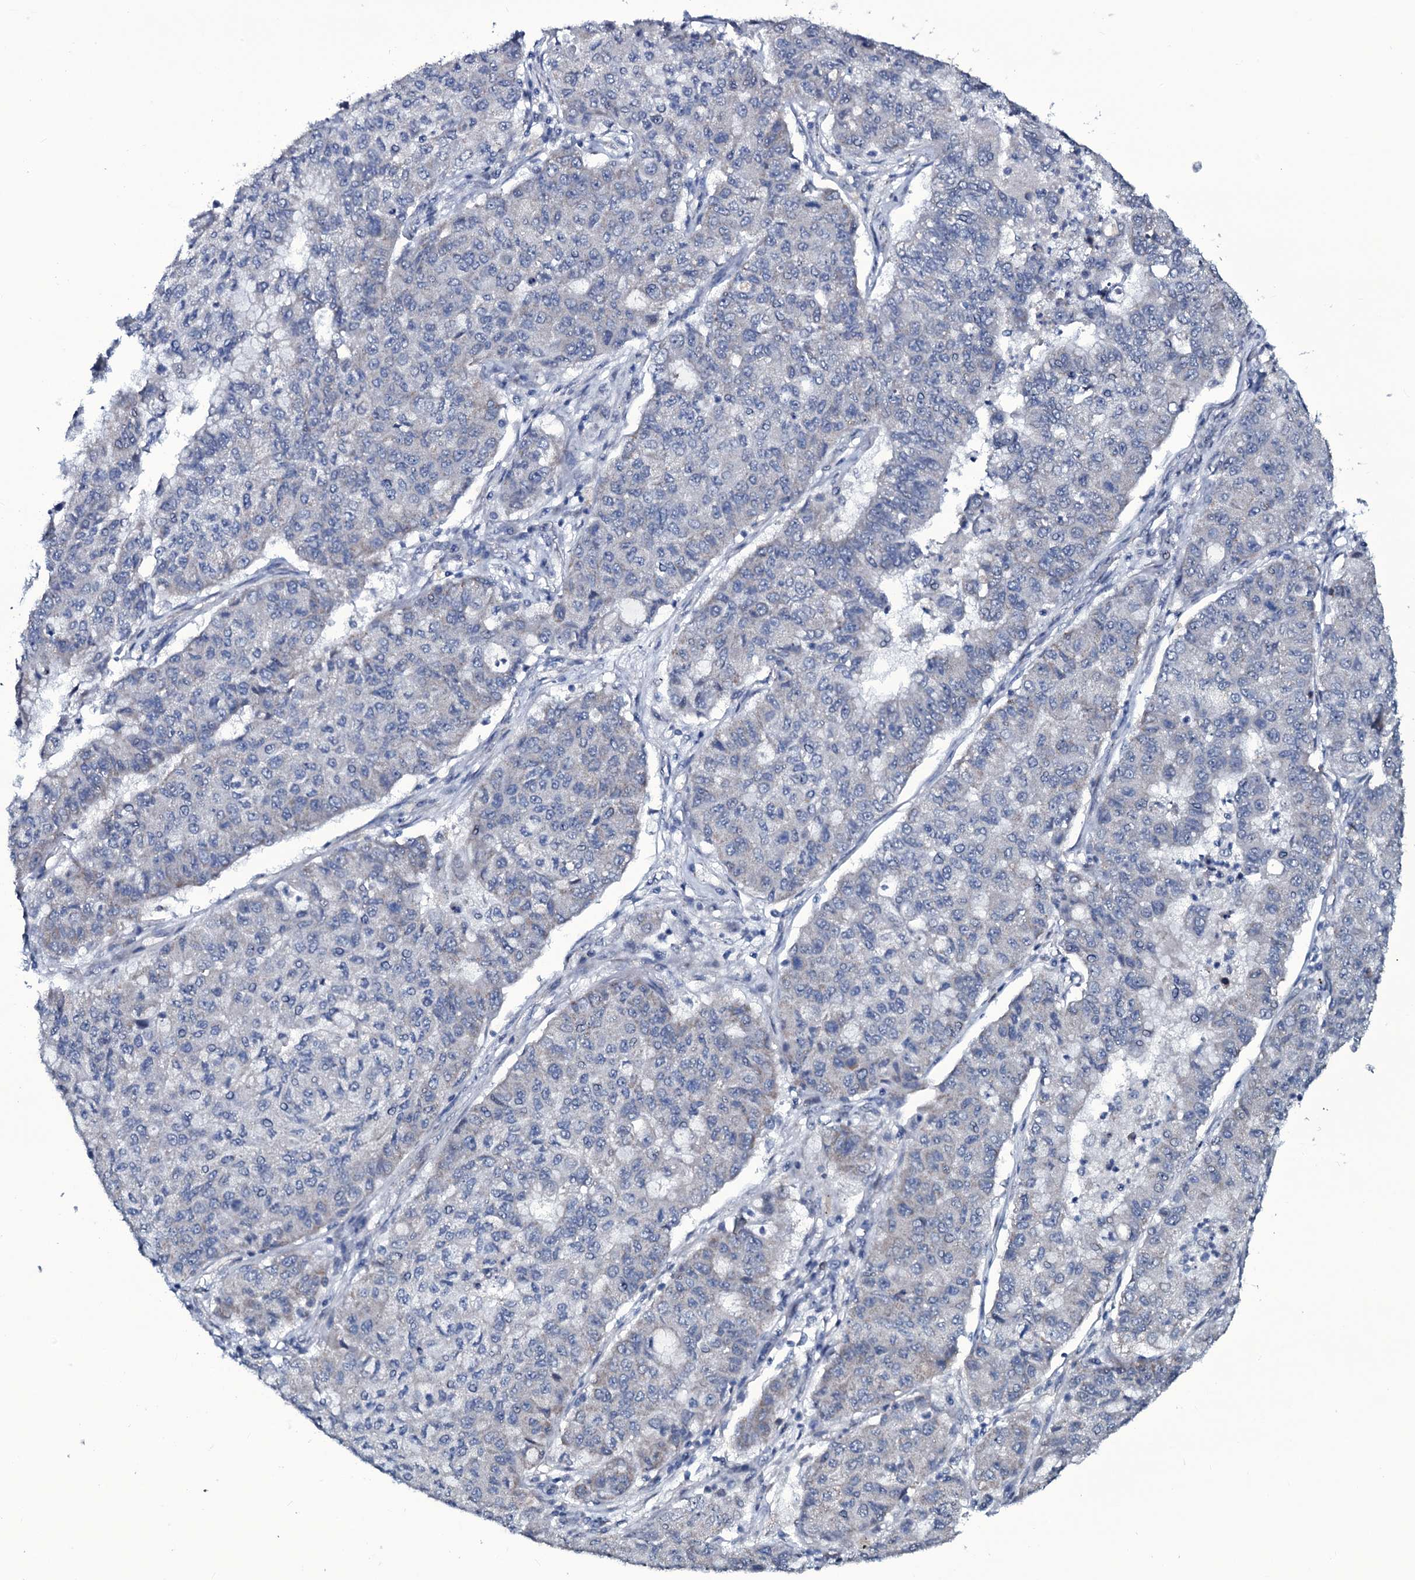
{"staining": {"intensity": "negative", "quantity": "none", "location": "none"}, "tissue": "lung cancer", "cell_type": "Tumor cells", "image_type": "cancer", "snomed": [{"axis": "morphology", "description": "Squamous cell carcinoma, NOS"}, {"axis": "topography", "description": "Lung"}], "caption": "IHC of lung cancer (squamous cell carcinoma) reveals no staining in tumor cells.", "gene": "WIPF3", "patient": {"sex": "male", "age": 74}}